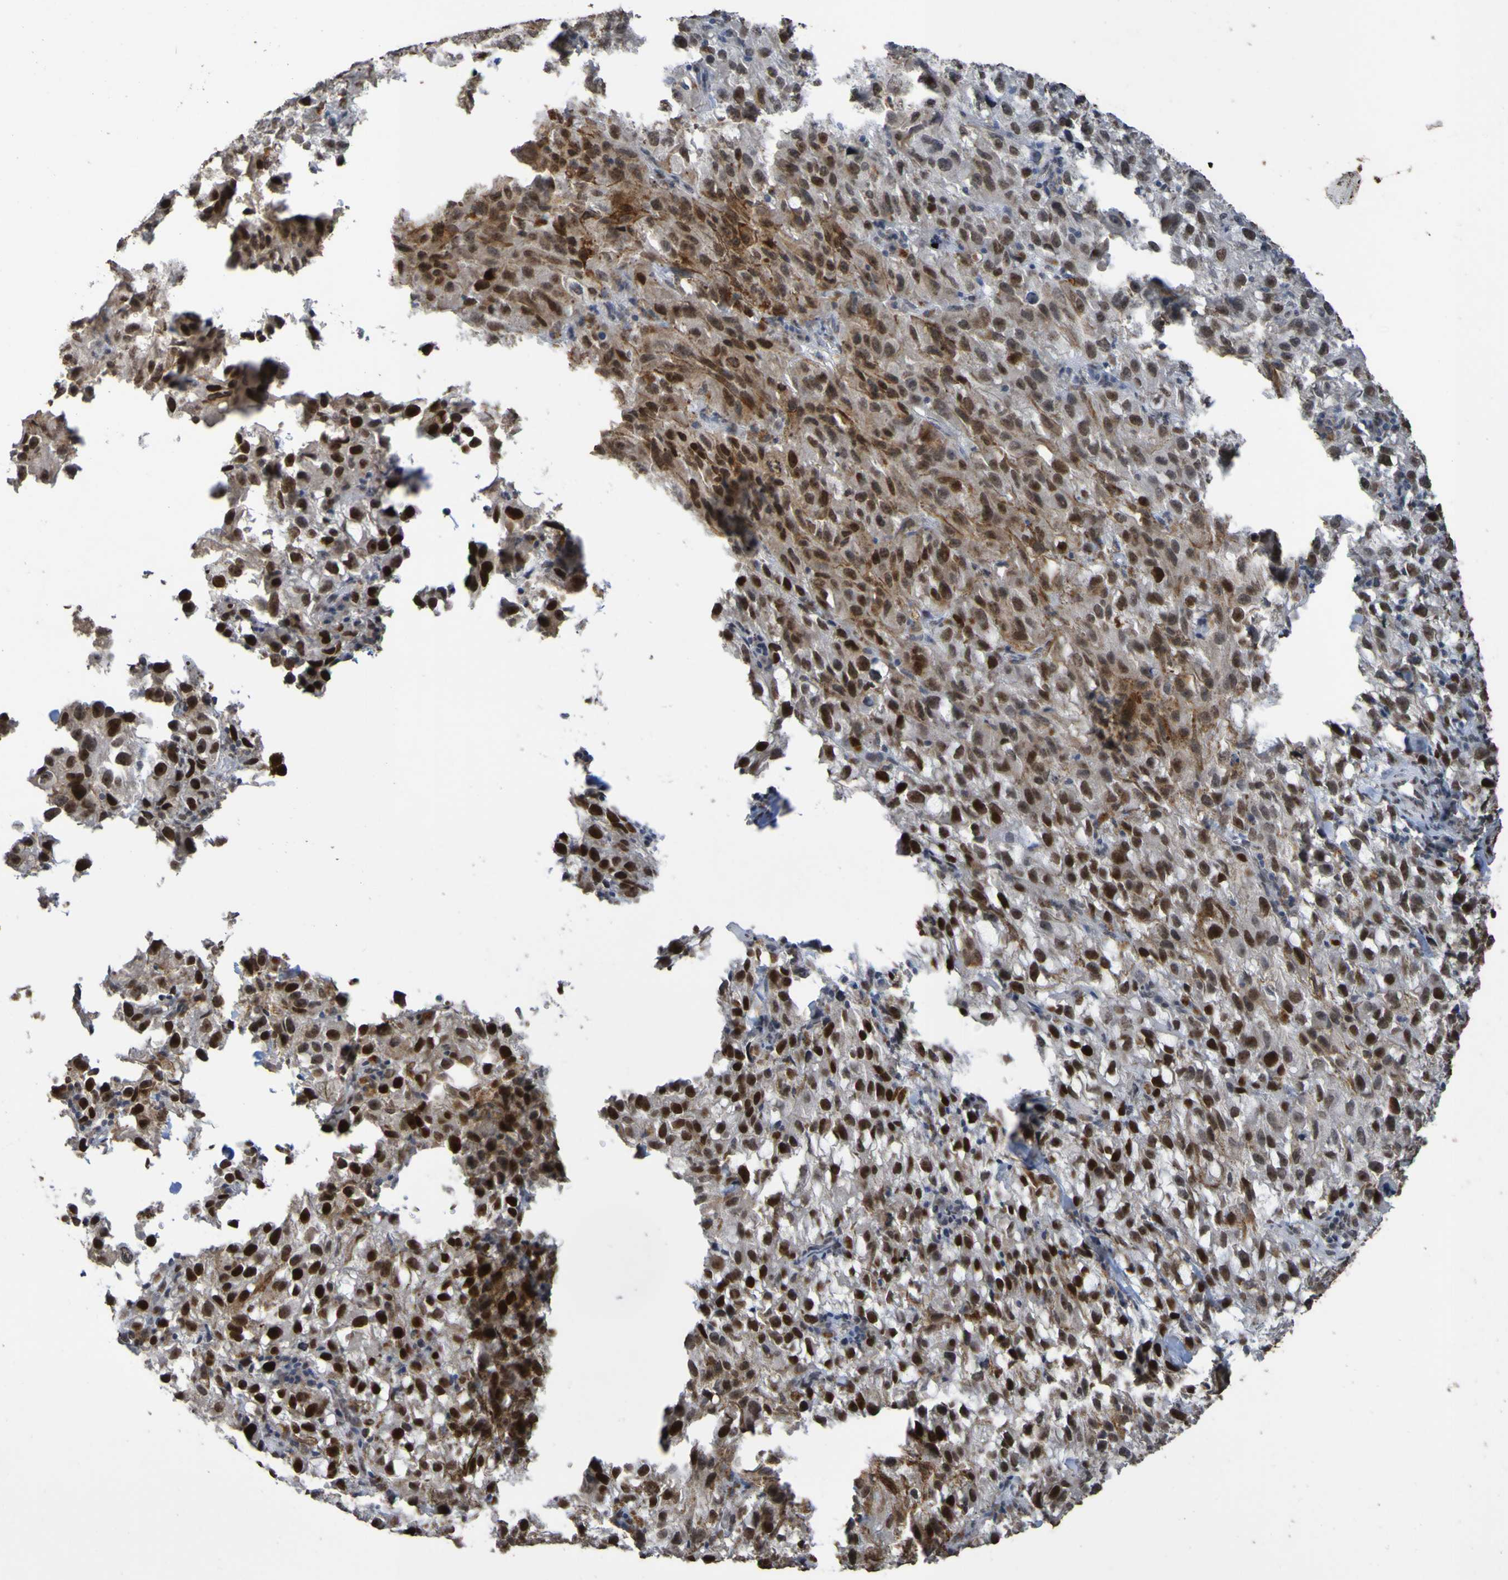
{"staining": {"intensity": "strong", "quantity": "25%-75%", "location": "cytoplasmic/membranous,nuclear"}, "tissue": "melanoma", "cell_type": "Tumor cells", "image_type": "cancer", "snomed": [{"axis": "morphology", "description": "Malignant melanoma, NOS"}, {"axis": "topography", "description": "Skin"}], "caption": "A high-resolution image shows immunohistochemistry (IHC) staining of malignant melanoma, which shows strong cytoplasmic/membranous and nuclear positivity in approximately 25%-75% of tumor cells.", "gene": "ALKBH2", "patient": {"sex": "female", "age": 104}}